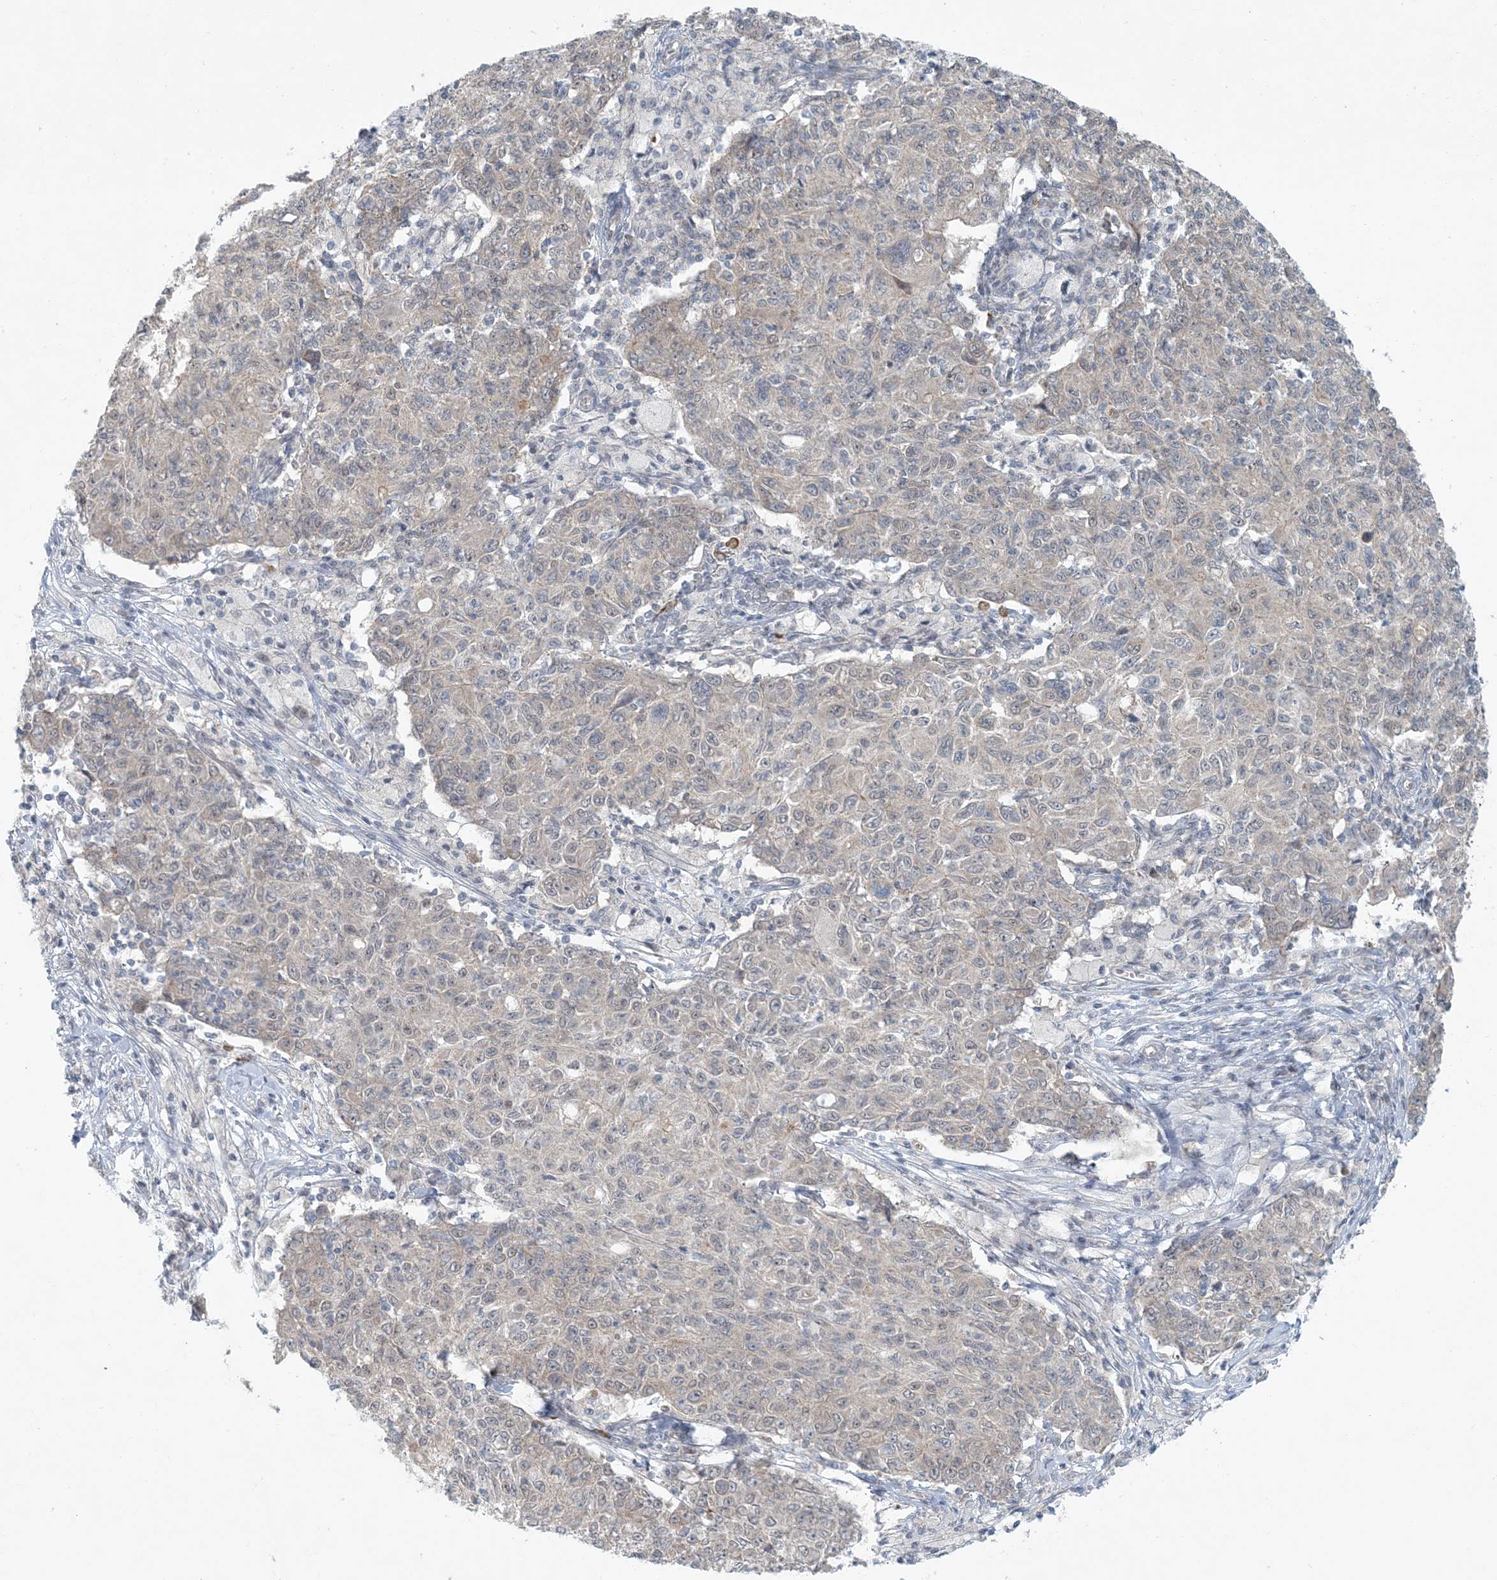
{"staining": {"intensity": "weak", "quantity": "25%-75%", "location": "cytoplasmic/membranous,nuclear"}, "tissue": "ovarian cancer", "cell_type": "Tumor cells", "image_type": "cancer", "snomed": [{"axis": "morphology", "description": "Carcinoma, endometroid"}, {"axis": "topography", "description": "Ovary"}], "caption": "About 25%-75% of tumor cells in human ovarian endometroid carcinoma demonstrate weak cytoplasmic/membranous and nuclear protein positivity as visualized by brown immunohistochemical staining.", "gene": "OBI1", "patient": {"sex": "female", "age": 42}}